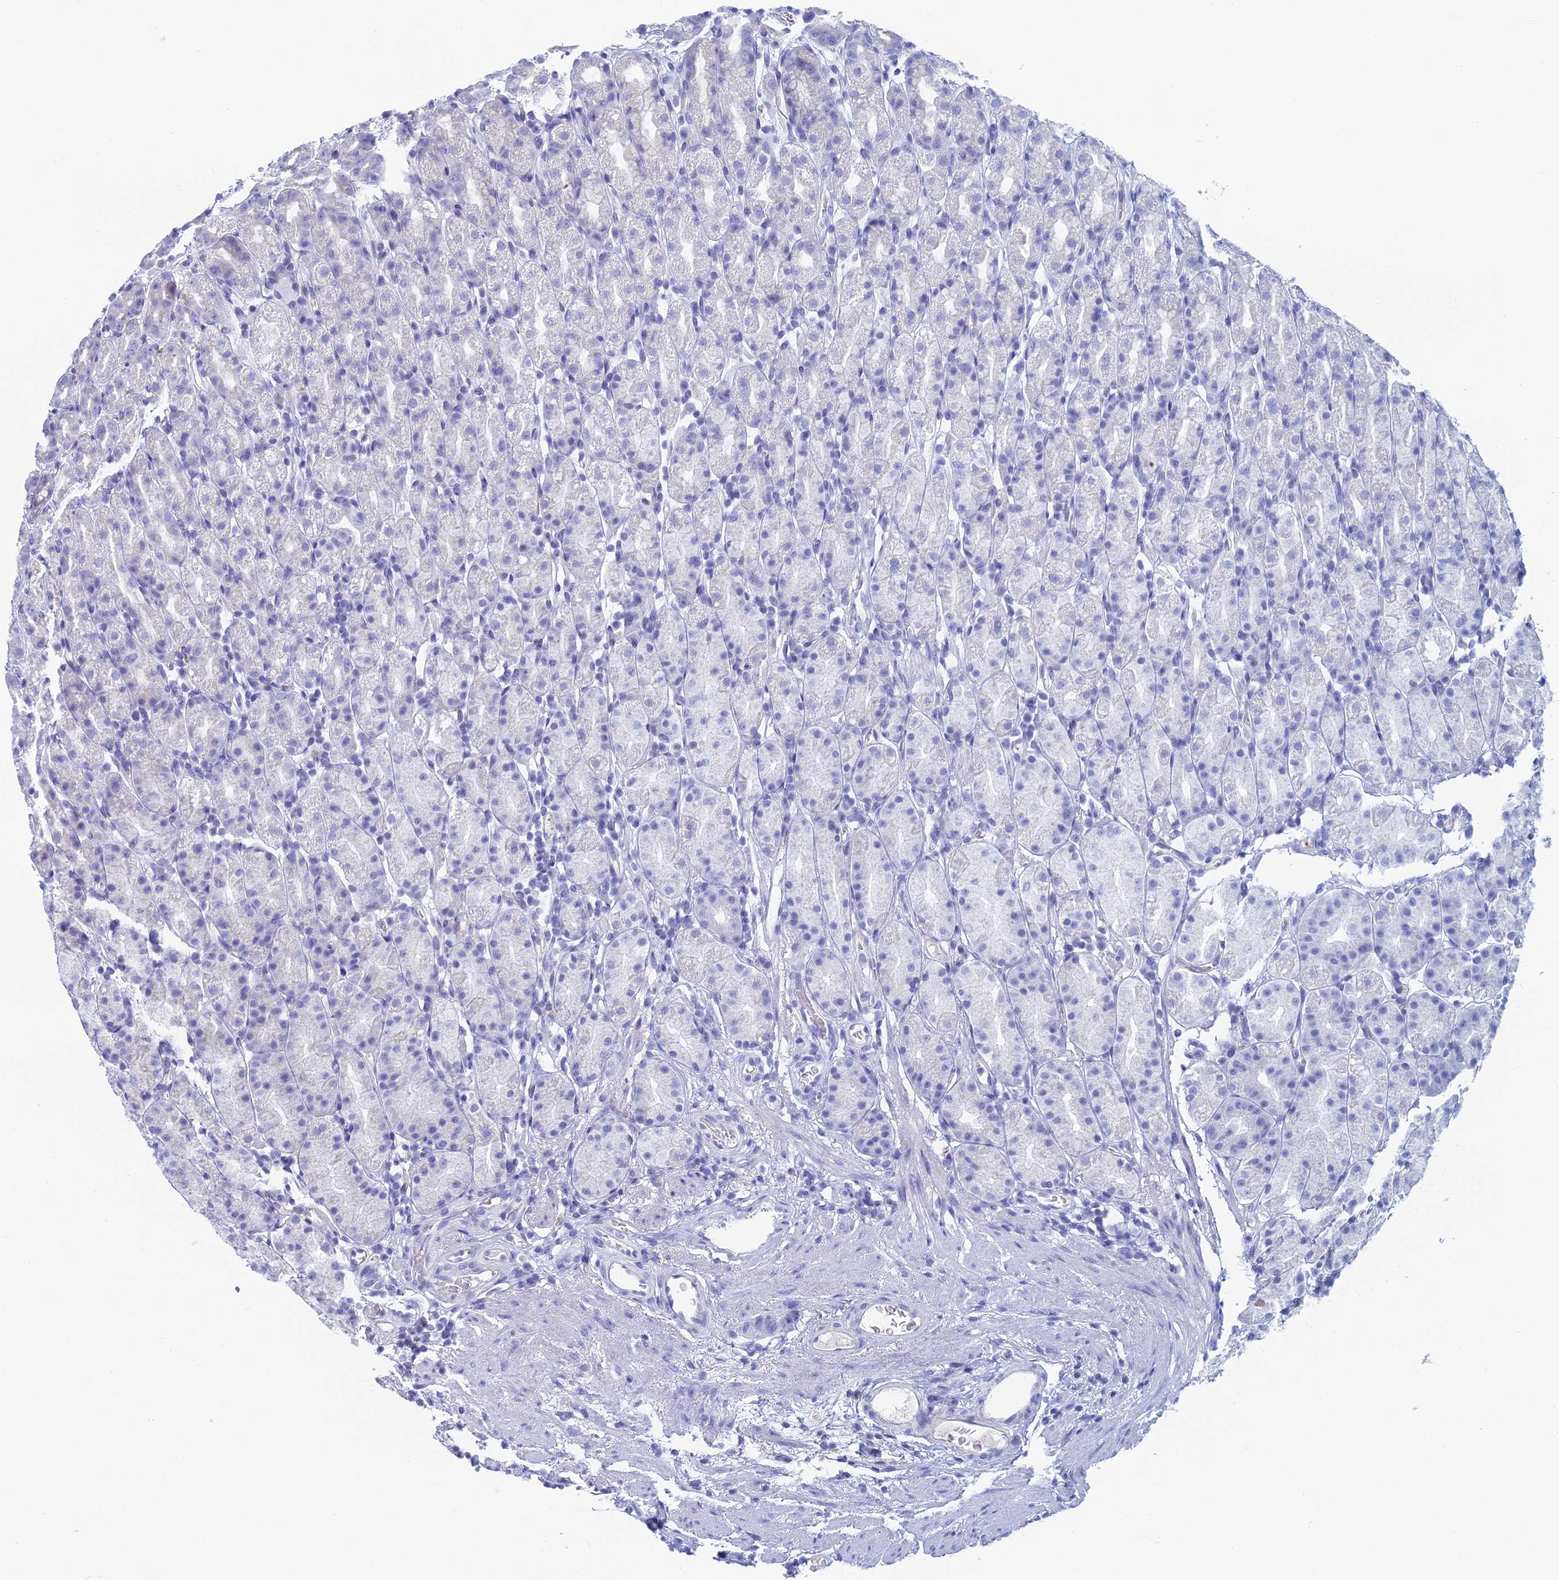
{"staining": {"intensity": "negative", "quantity": "none", "location": "none"}, "tissue": "stomach", "cell_type": "Glandular cells", "image_type": "normal", "snomed": [{"axis": "morphology", "description": "Normal tissue, NOS"}, {"axis": "topography", "description": "Stomach, upper"}, {"axis": "topography", "description": "Stomach, lower"}, {"axis": "topography", "description": "Small intestine"}], "caption": "Image shows no significant protein staining in glandular cells of unremarkable stomach.", "gene": "FERD3L", "patient": {"sex": "male", "age": 68}}